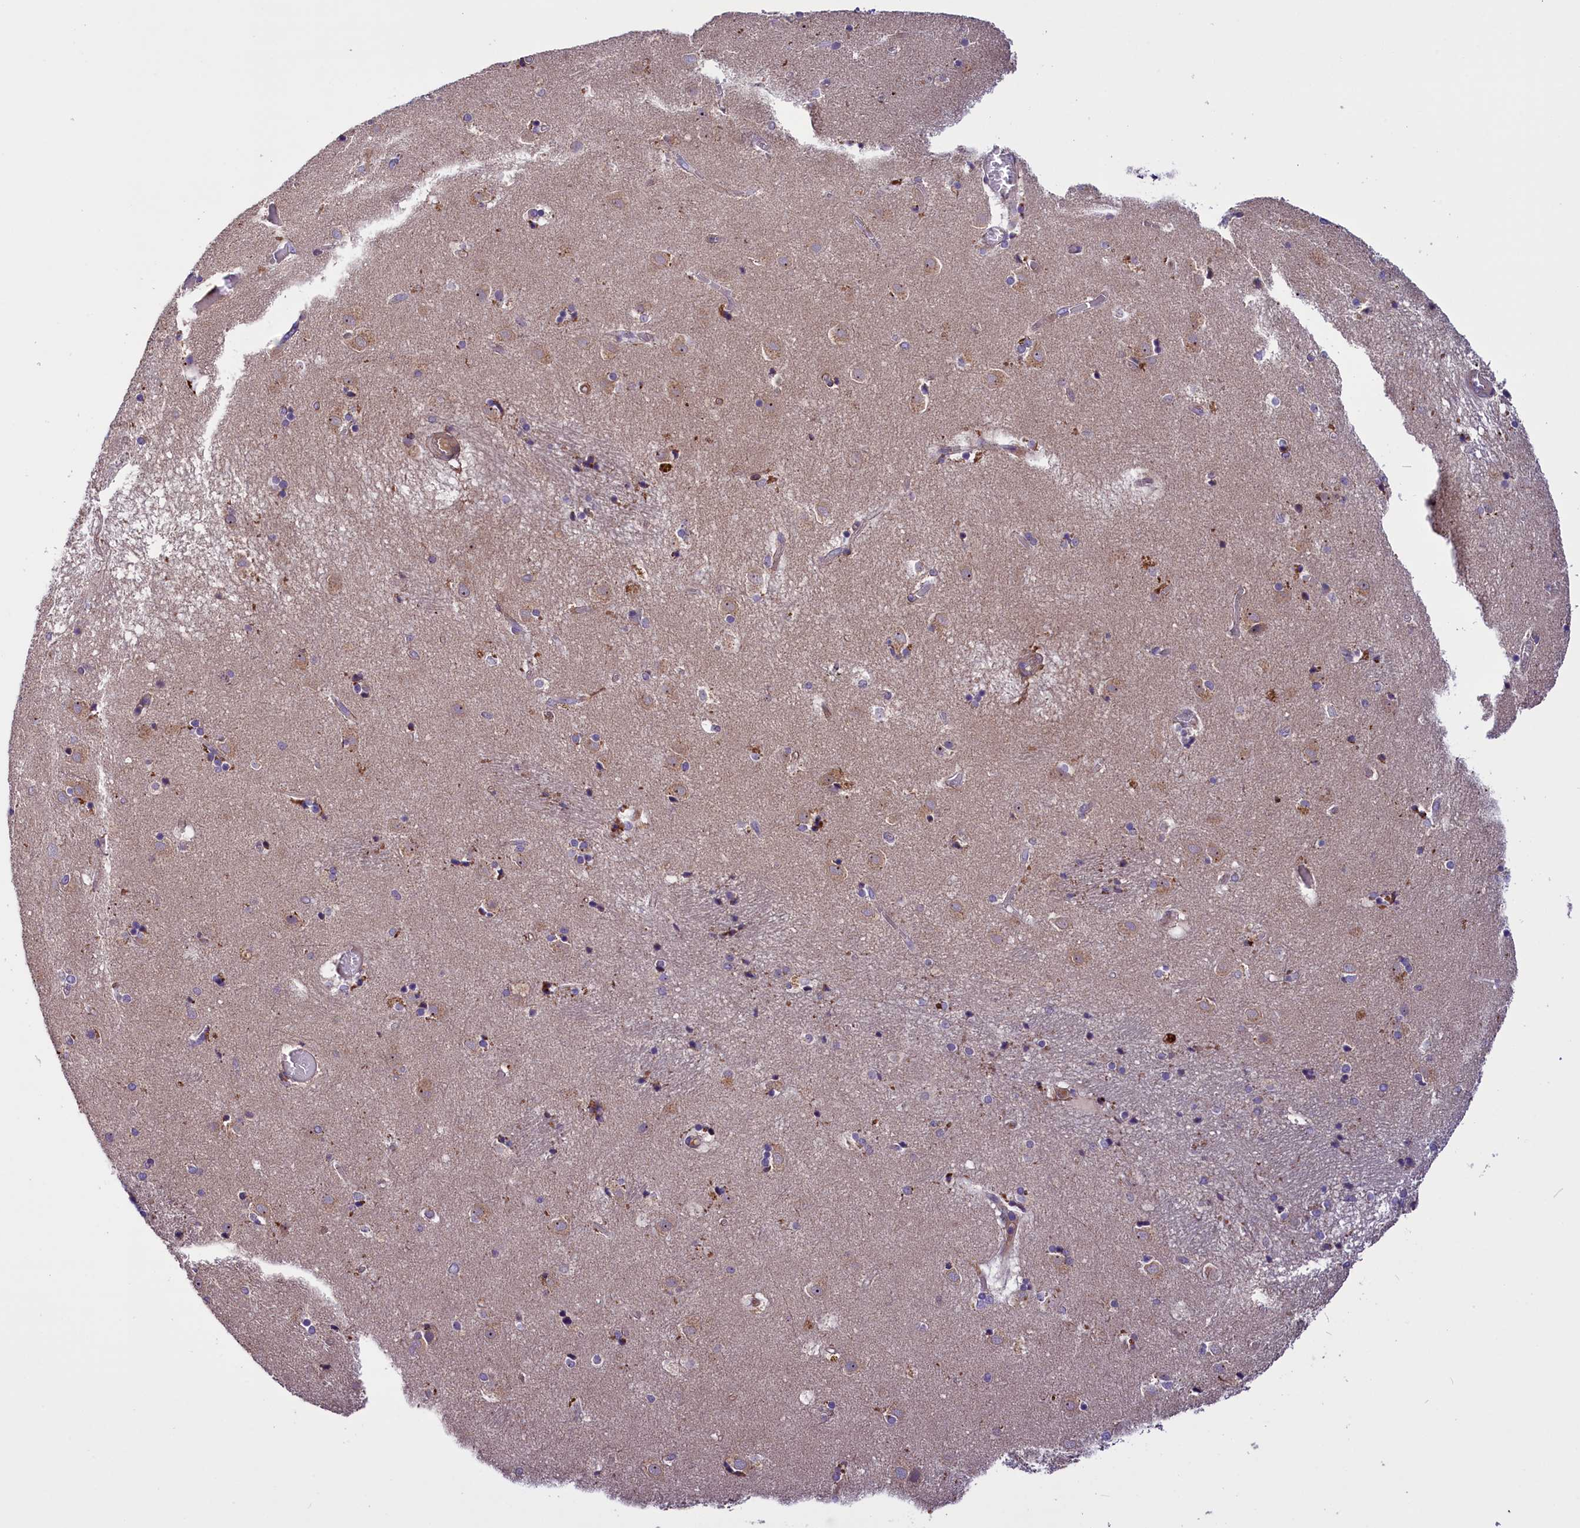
{"staining": {"intensity": "weak", "quantity": "<25%", "location": "cytoplasmic/membranous"}, "tissue": "caudate", "cell_type": "Glial cells", "image_type": "normal", "snomed": [{"axis": "morphology", "description": "Normal tissue, NOS"}, {"axis": "topography", "description": "Lateral ventricle wall"}], "caption": "Immunohistochemistry of unremarkable human caudate demonstrates no staining in glial cells.", "gene": "FRY", "patient": {"sex": "male", "age": 70}}